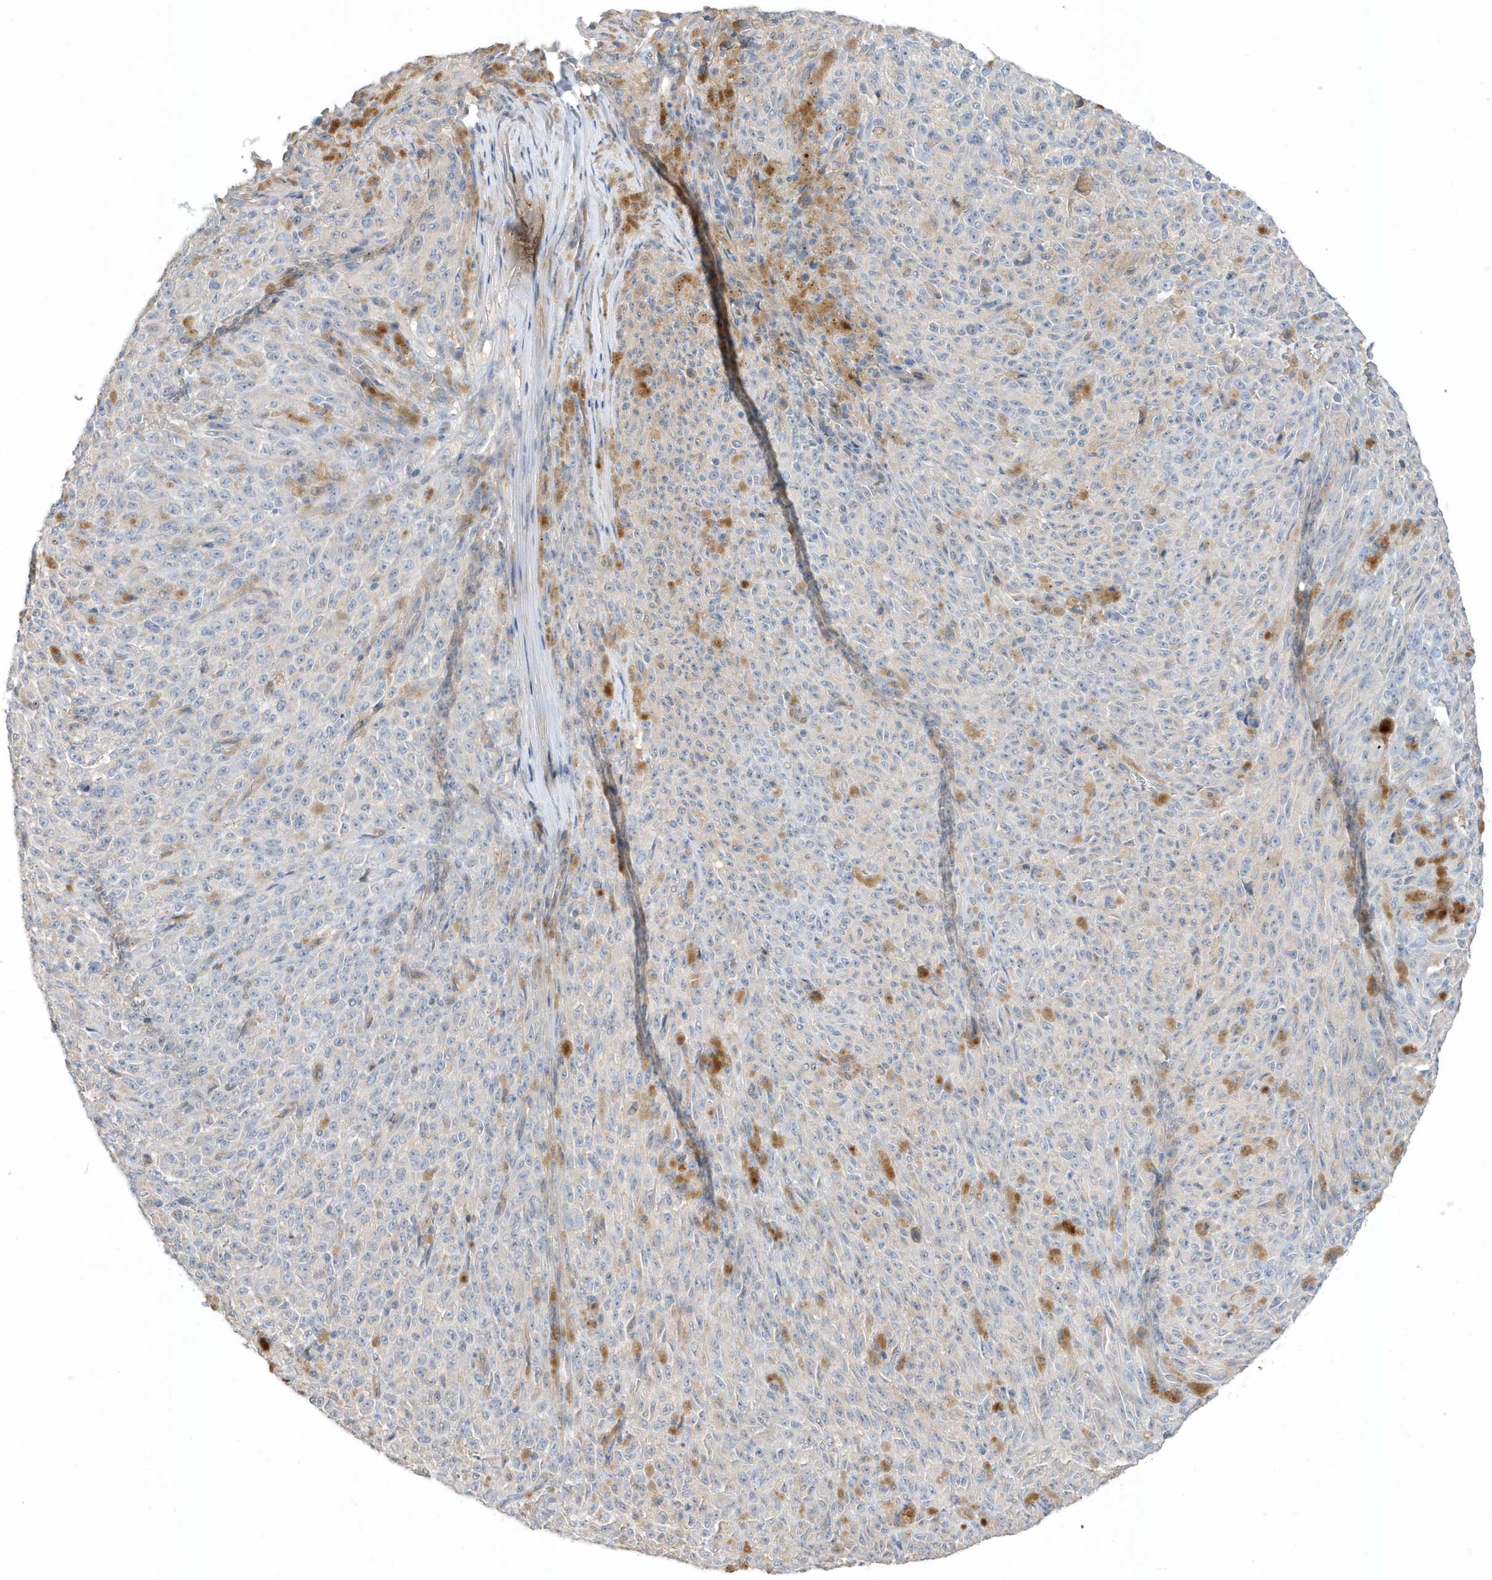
{"staining": {"intensity": "negative", "quantity": "none", "location": "none"}, "tissue": "melanoma", "cell_type": "Tumor cells", "image_type": "cancer", "snomed": [{"axis": "morphology", "description": "Malignant melanoma, NOS"}, {"axis": "topography", "description": "Skin"}], "caption": "Micrograph shows no significant protein staining in tumor cells of malignant melanoma. Brightfield microscopy of immunohistochemistry (IHC) stained with DAB (brown) and hematoxylin (blue), captured at high magnification.", "gene": "USP53", "patient": {"sex": "female", "age": 82}}